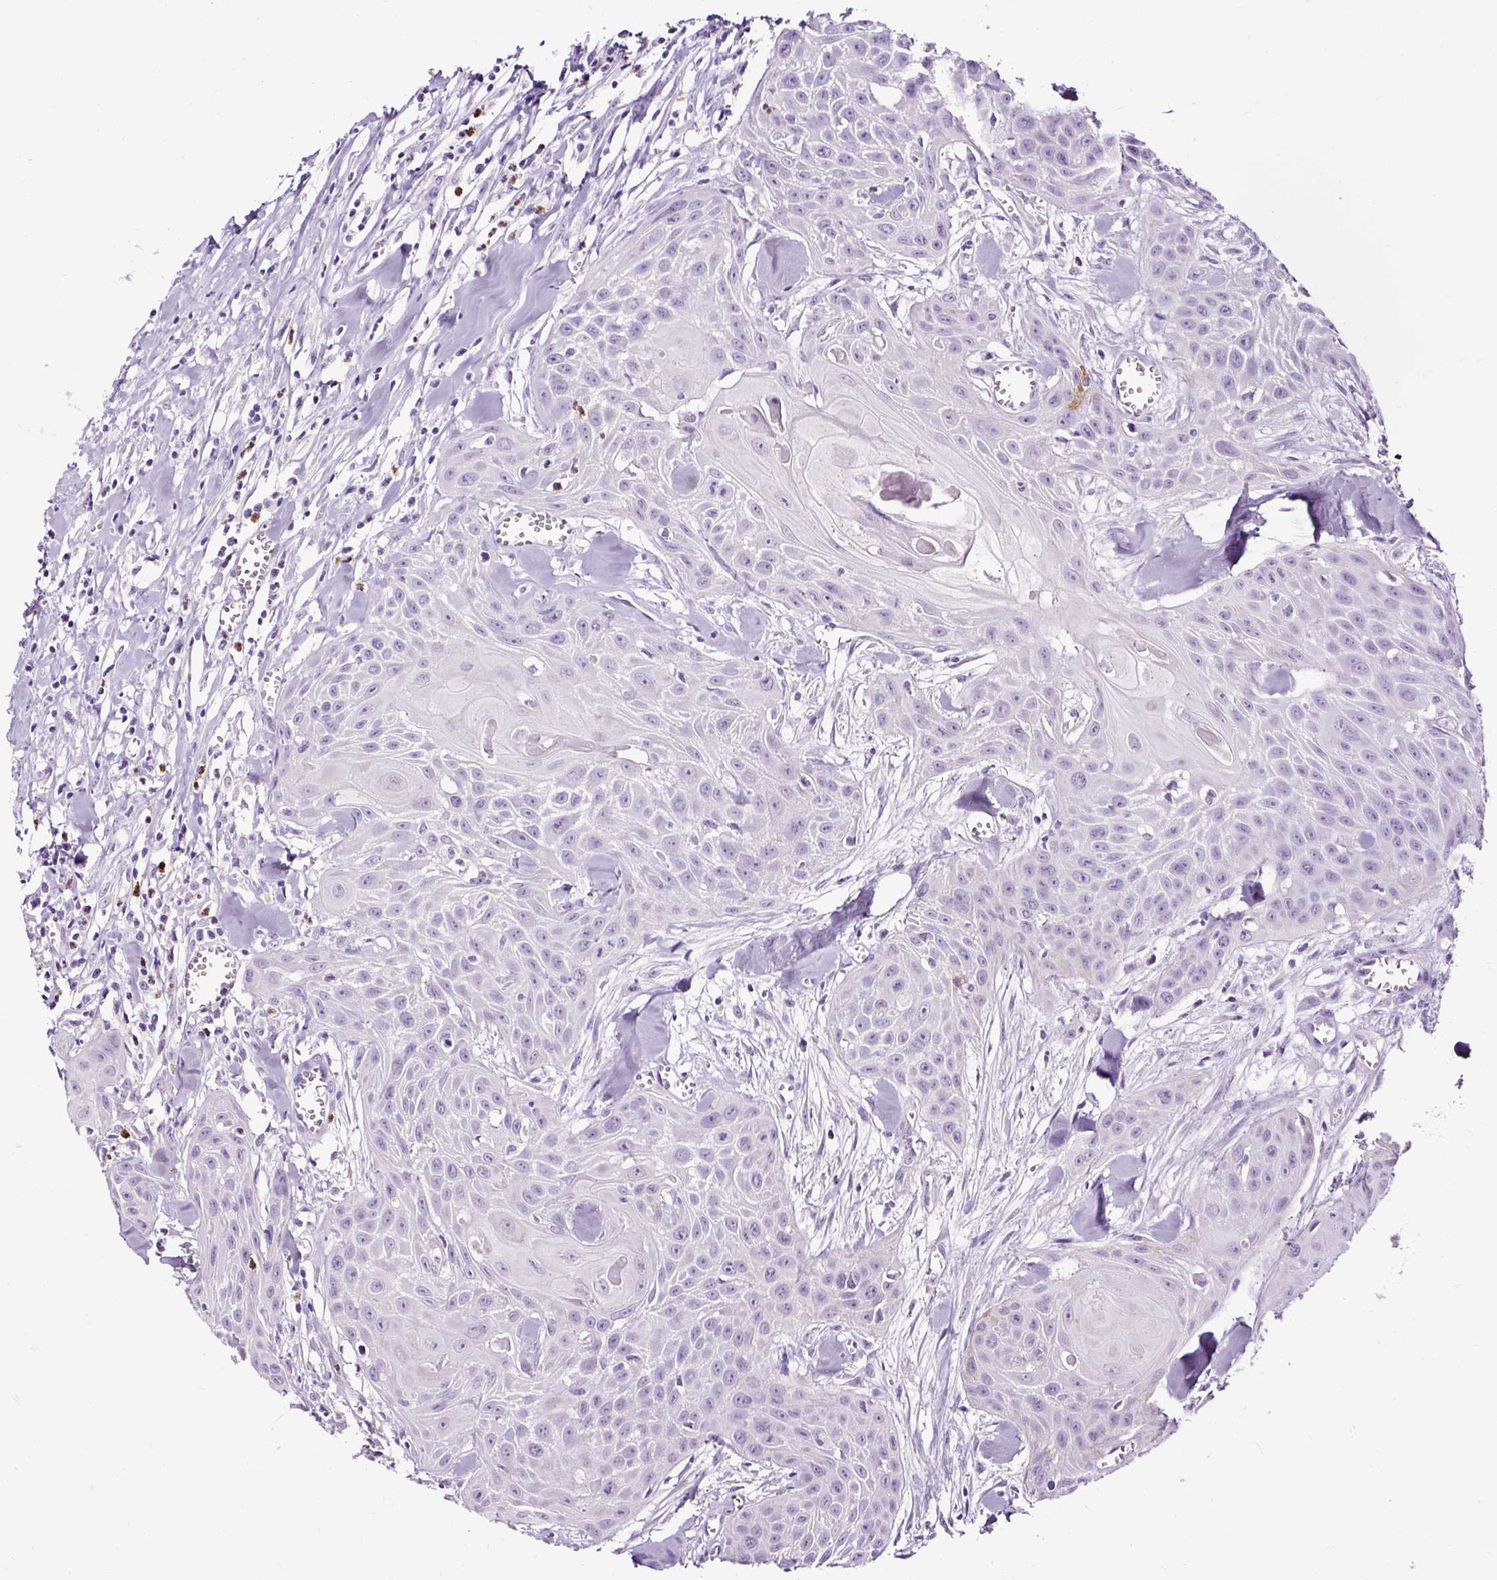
{"staining": {"intensity": "negative", "quantity": "none", "location": "none"}, "tissue": "head and neck cancer", "cell_type": "Tumor cells", "image_type": "cancer", "snomed": [{"axis": "morphology", "description": "Squamous cell carcinoma, NOS"}, {"axis": "topography", "description": "Lymph node"}, {"axis": "topography", "description": "Salivary gland"}, {"axis": "topography", "description": "Head-Neck"}], "caption": "Immunohistochemistry histopathology image of neoplastic tissue: human head and neck cancer (squamous cell carcinoma) stained with DAB (3,3'-diaminobenzidine) reveals no significant protein positivity in tumor cells.", "gene": "SLC7A8", "patient": {"sex": "female", "age": 74}}